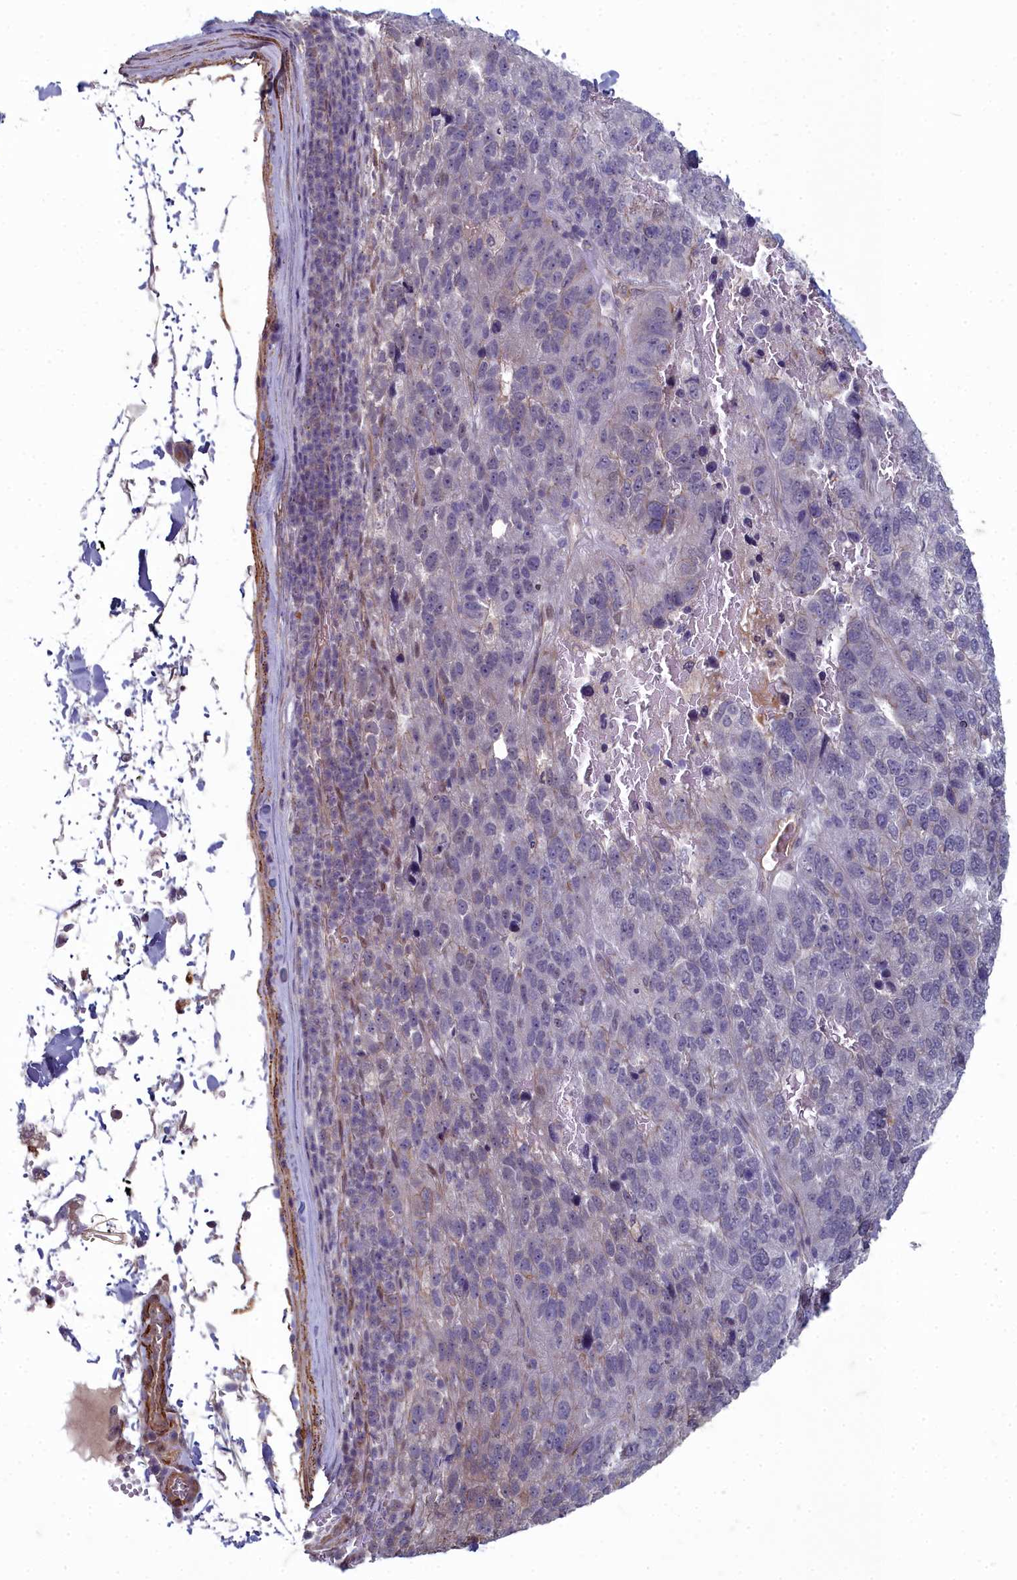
{"staining": {"intensity": "negative", "quantity": "none", "location": "none"}, "tissue": "pancreatic cancer", "cell_type": "Tumor cells", "image_type": "cancer", "snomed": [{"axis": "morphology", "description": "Adenocarcinoma, NOS"}, {"axis": "topography", "description": "Pancreas"}], "caption": "DAB immunohistochemical staining of human pancreatic adenocarcinoma exhibits no significant expression in tumor cells. (Brightfield microscopy of DAB (3,3'-diaminobenzidine) immunohistochemistry (IHC) at high magnification).", "gene": "ZNF626", "patient": {"sex": "female", "age": 61}}